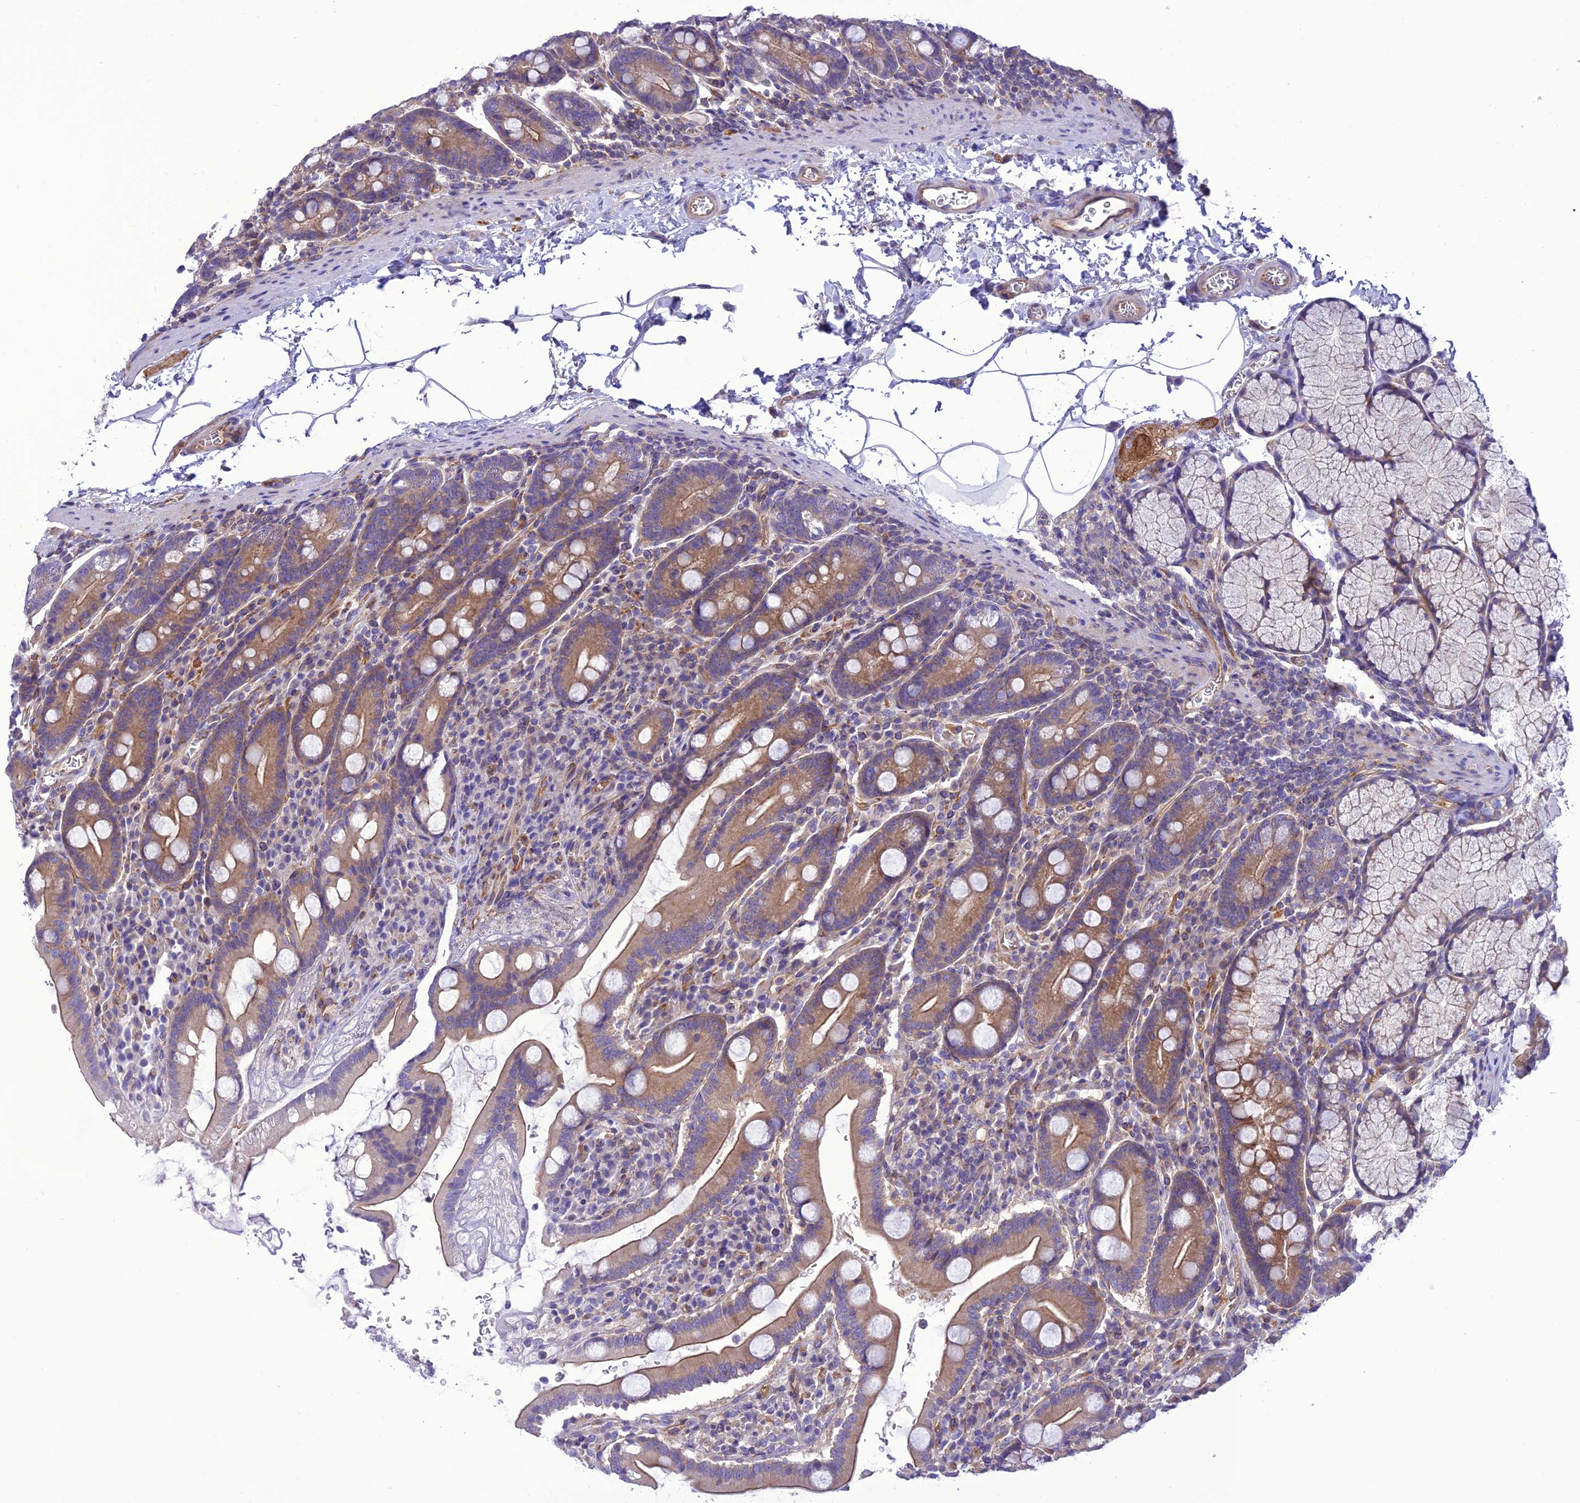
{"staining": {"intensity": "moderate", "quantity": ">75%", "location": "cytoplasmic/membranous"}, "tissue": "duodenum", "cell_type": "Glandular cells", "image_type": "normal", "snomed": [{"axis": "morphology", "description": "Normal tissue, NOS"}, {"axis": "topography", "description": "Duodenum"}], "caption": "Immunohistochemistry of benign duodenum displays medium levels of moderate cytoplasmic/membranous staining in about >75% of glandular cells. Using DAB (brown) and hematoxylin (blue) stains, captured at high magnification using brightfield microscopy.", "gene": "PPFIA3", "patient": {"sex": "male", "age": 35}}